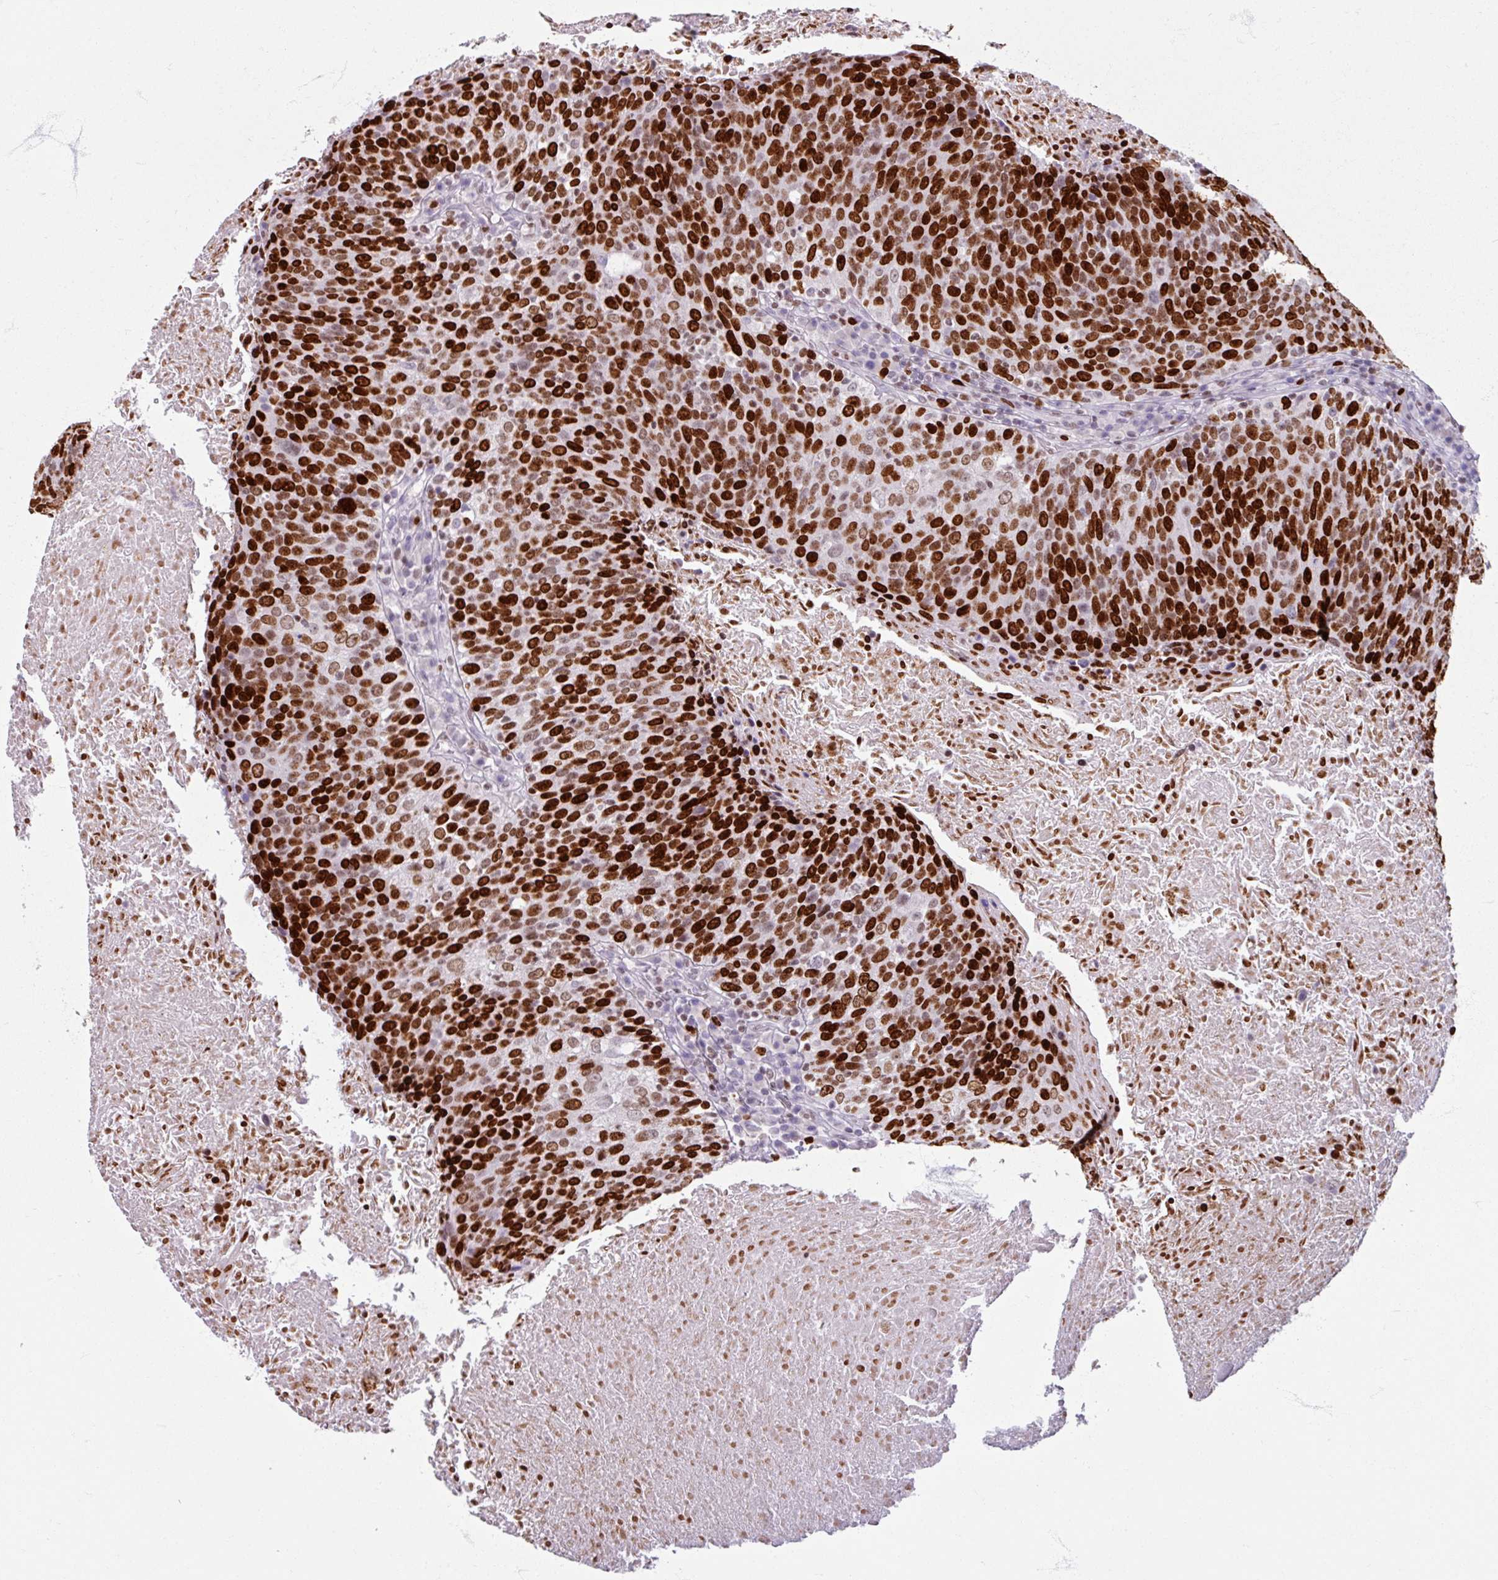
{"staining": {"intensity": "strong", "quantity": ">75%", "location": "nuclear"}, "tissue": "head and neck cancer", "cell_type": "Tumor cells", "image_type": "cancer", "snomed": [{"axis": "morphology", "description": "Squamous cell carcinoma, NOS"}, {"axis": "morphology", "description": "Squamous cell carcinoma, metastatic, NOS"}, {"axis": "topography", "description": "Lymph node"}, {"axis": "topography", "description": "Head-Neck"}], "caption": "Immunohistochemistry (IHC) staining of squamous cell carcinoma (head and neck), which demonstrates high levels of strong nuclear expression in approximately >75% of tumor cells indicating strong nuclear protein expression. The staining was performed using DAB (brown) for protein detection and nuclei were counterstained in hematoxylin (blue).", "gene": "ATAD2", "patient": {"sex": "male", "age": 62}}